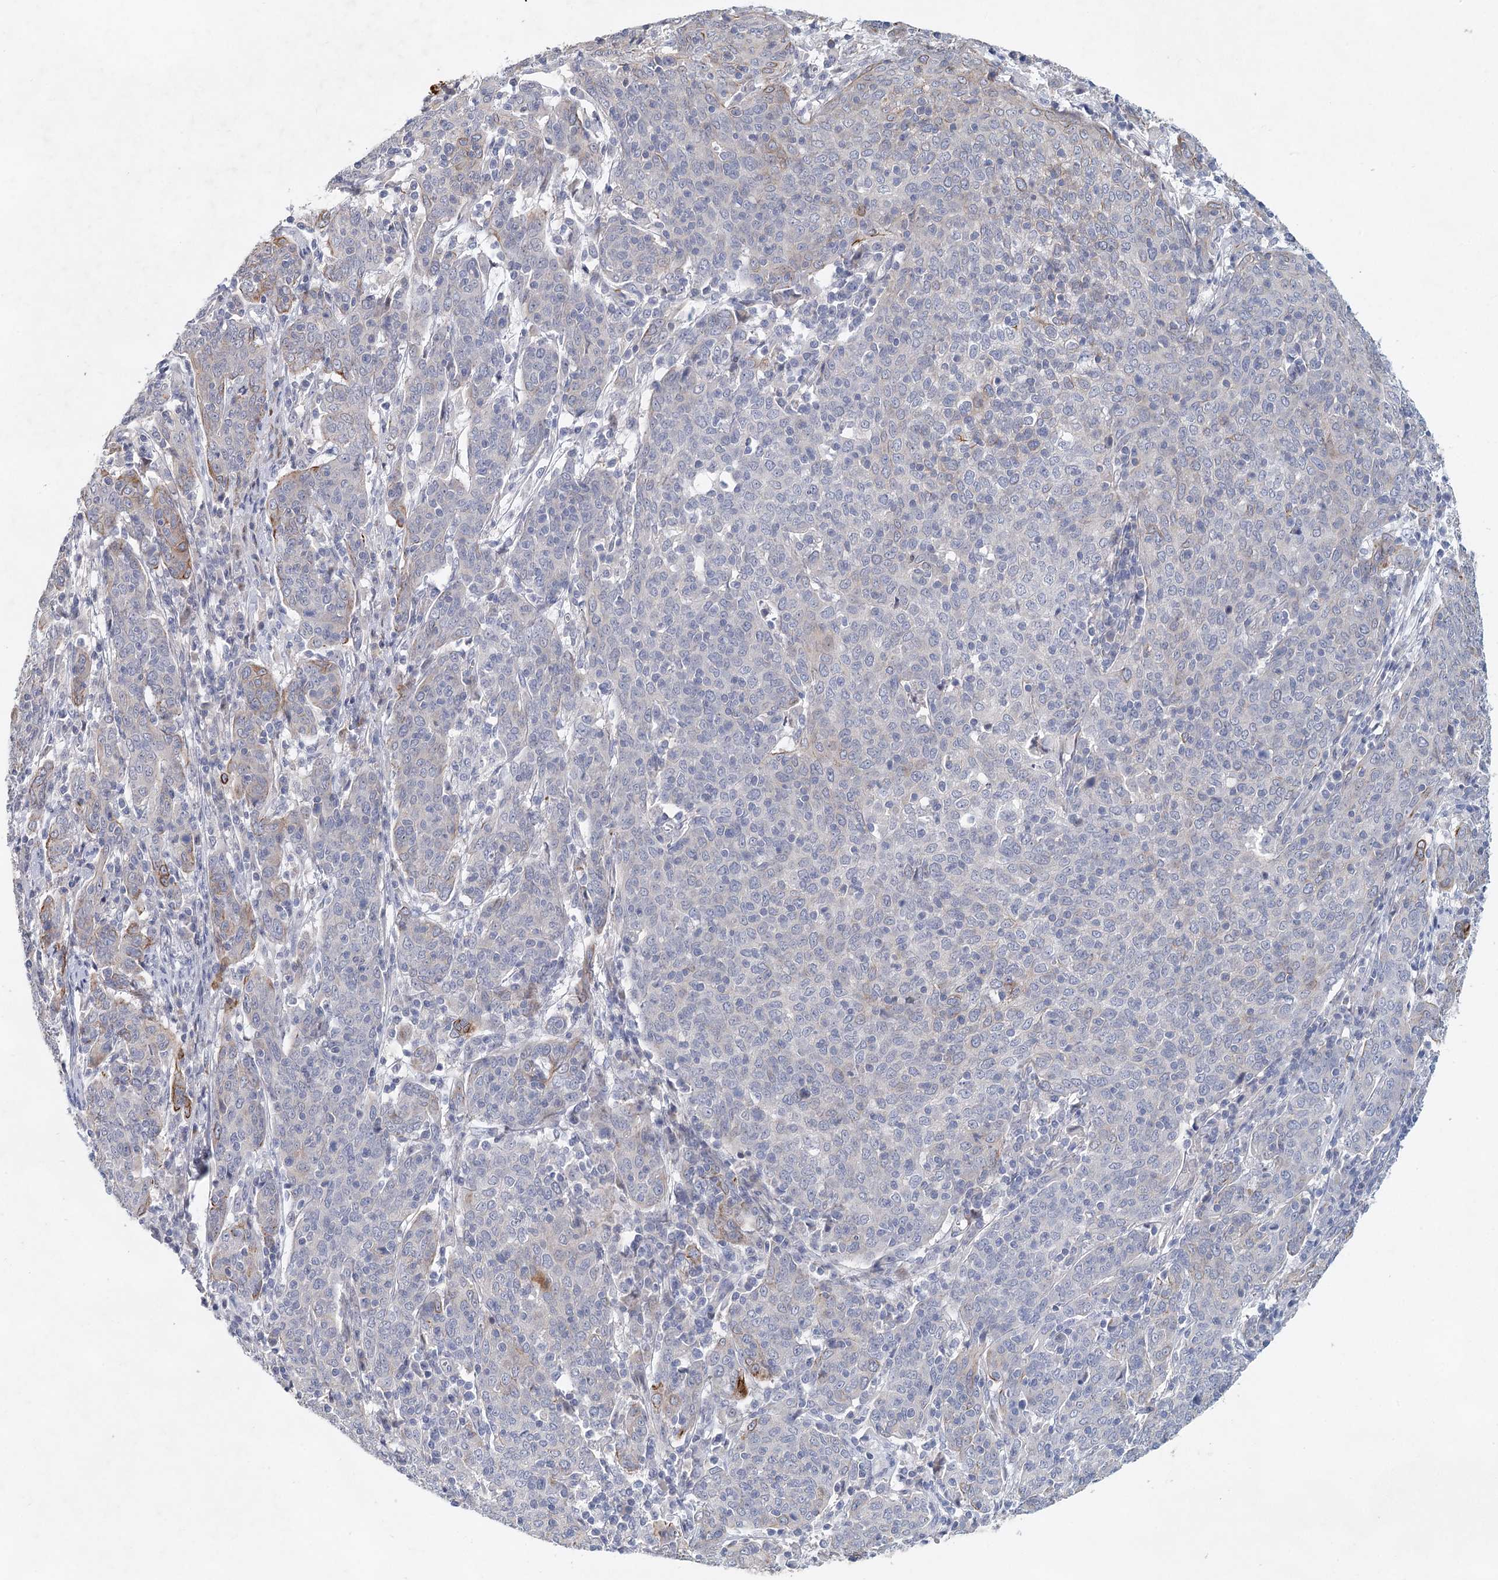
{"staining": {"intensity": "weak", "quantity": "<25%", "location": "cytoplasmic/membranous"}, "tissue": "cervical cancer", "cell_type": "Tumor cells", "image_type": "cancer", "snomed": [{"axis": "morphology", "description": "Squamous cell carcinoma, NOS"}, {"axis": "topography", "description": "Cervix"}], "caption": "Squamous cell carcinoma (cervical) was stained to show a protein in brown. There is no significant staining in tumor cells.", "gene": "SLC19A3", "patient": {"sex": "female", "age": 67}}